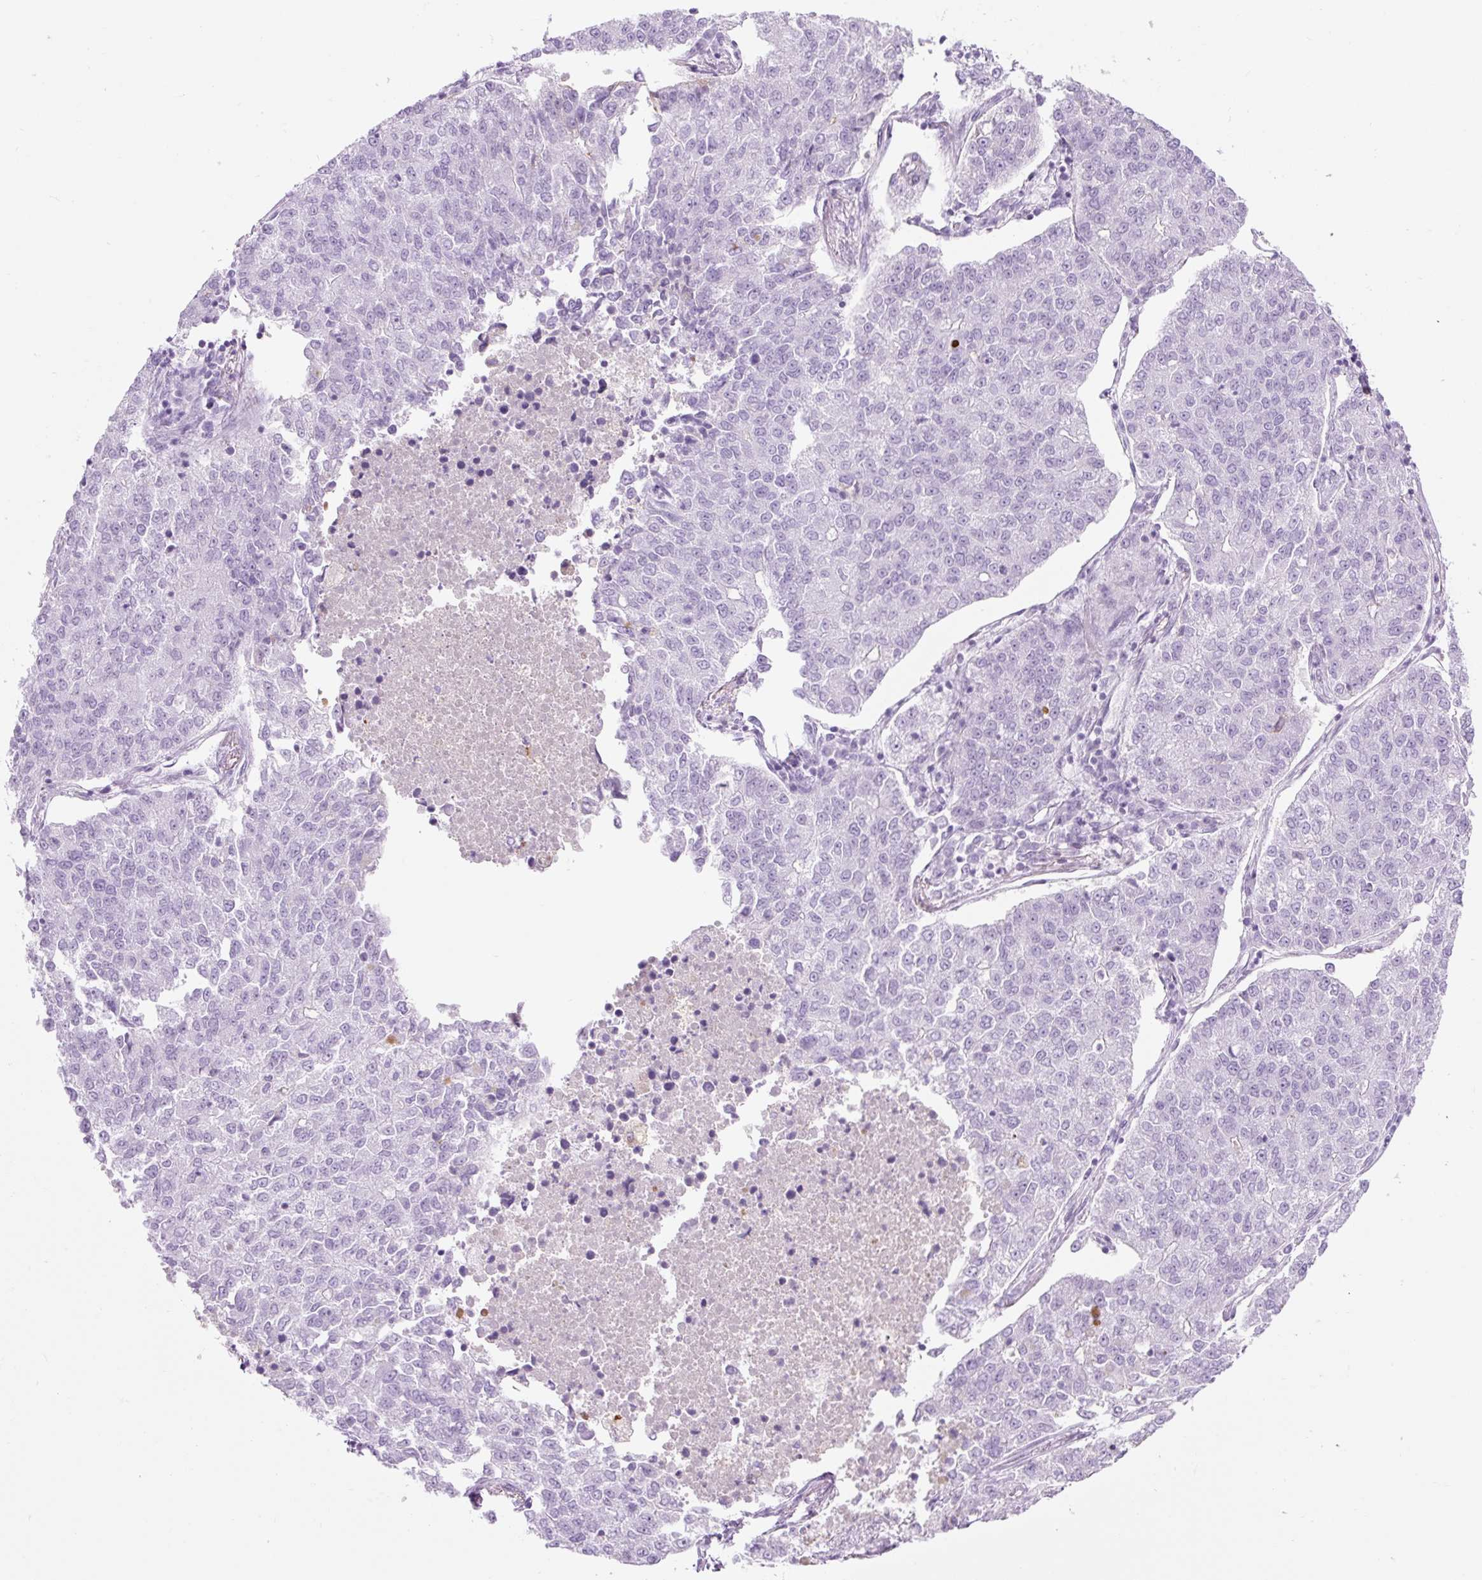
{"staining": {"intensity": "negative", "quantity": "none", "location": "none"}, "tissue": "lung cancer", "cell_type": "Tumor cells", "image_type": "cancer", "snomed": [{"axis": "morphology", "description": "Adenocarcinoma, NOS"}, {"axis": "topography", "description": "Lung"}], "caption": "IHC micrograph of neoplastic tissue: human adenocarcinoma (lung) stained with DAB displays no significant protein positivity in tumor cells.", "gene": "APOA1", "patient": {"sex": "male", "age": 49}}